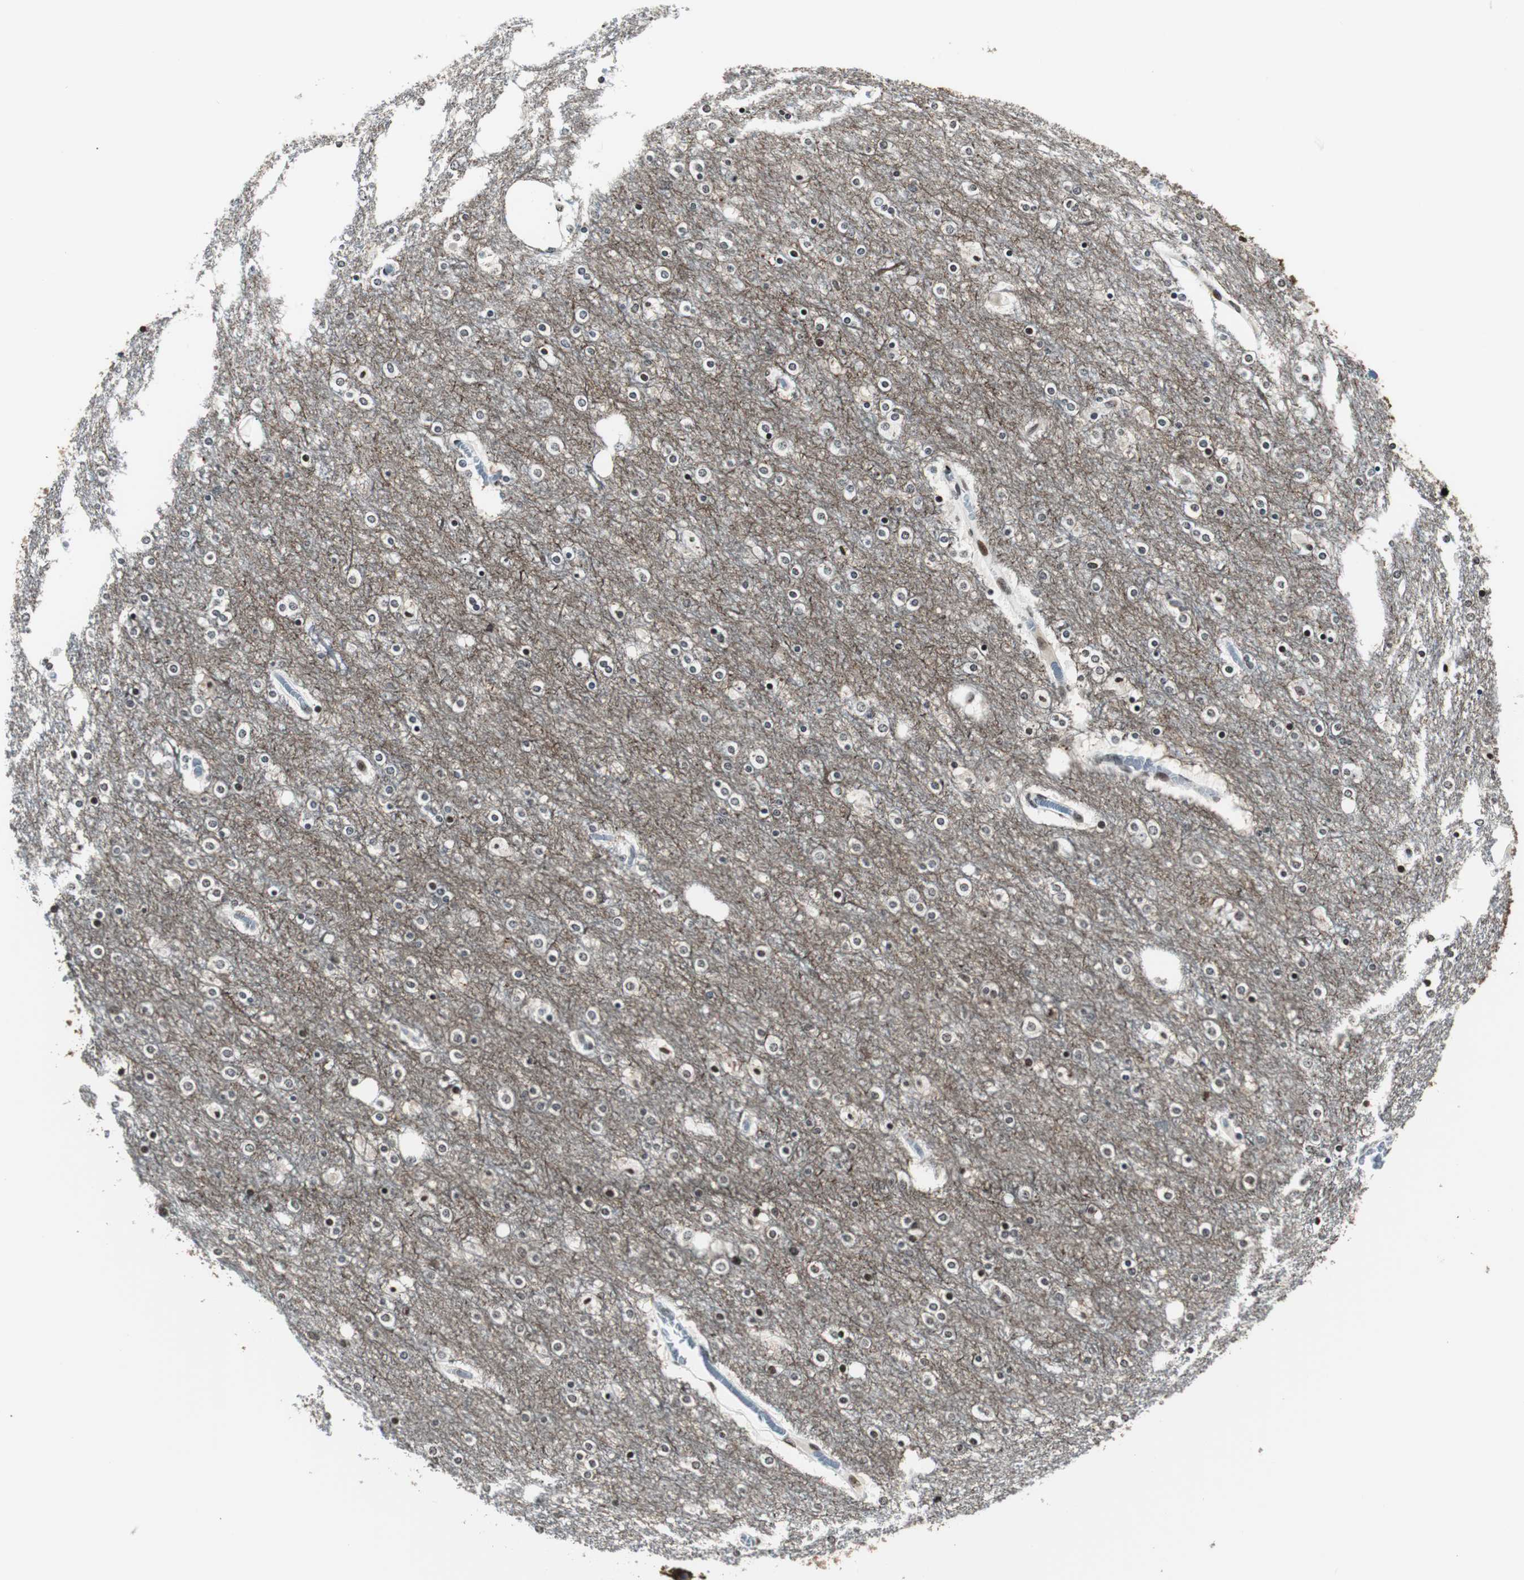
{"staining": {"intensity": "strong", "quantity": "25%-75%", "location": "nuclear"}, "tissue": "cerebral cortex", "cell_type": "Endothelial cells", "image_type": "normal", "snomed": [{"axis": "morphology", "description": "Normal tissue, NOS"}, {"axis": "topography", "description": "Cerebral cortex"}], "caption": "Strong nuclear staining for a protein is identified in about 25%-75% of endothelial cells of unremarkable cerebral cortex using immunohistochemistry (IHC).", "gene": "GAP43", "patient": {"sex": "female", "age": 54}}